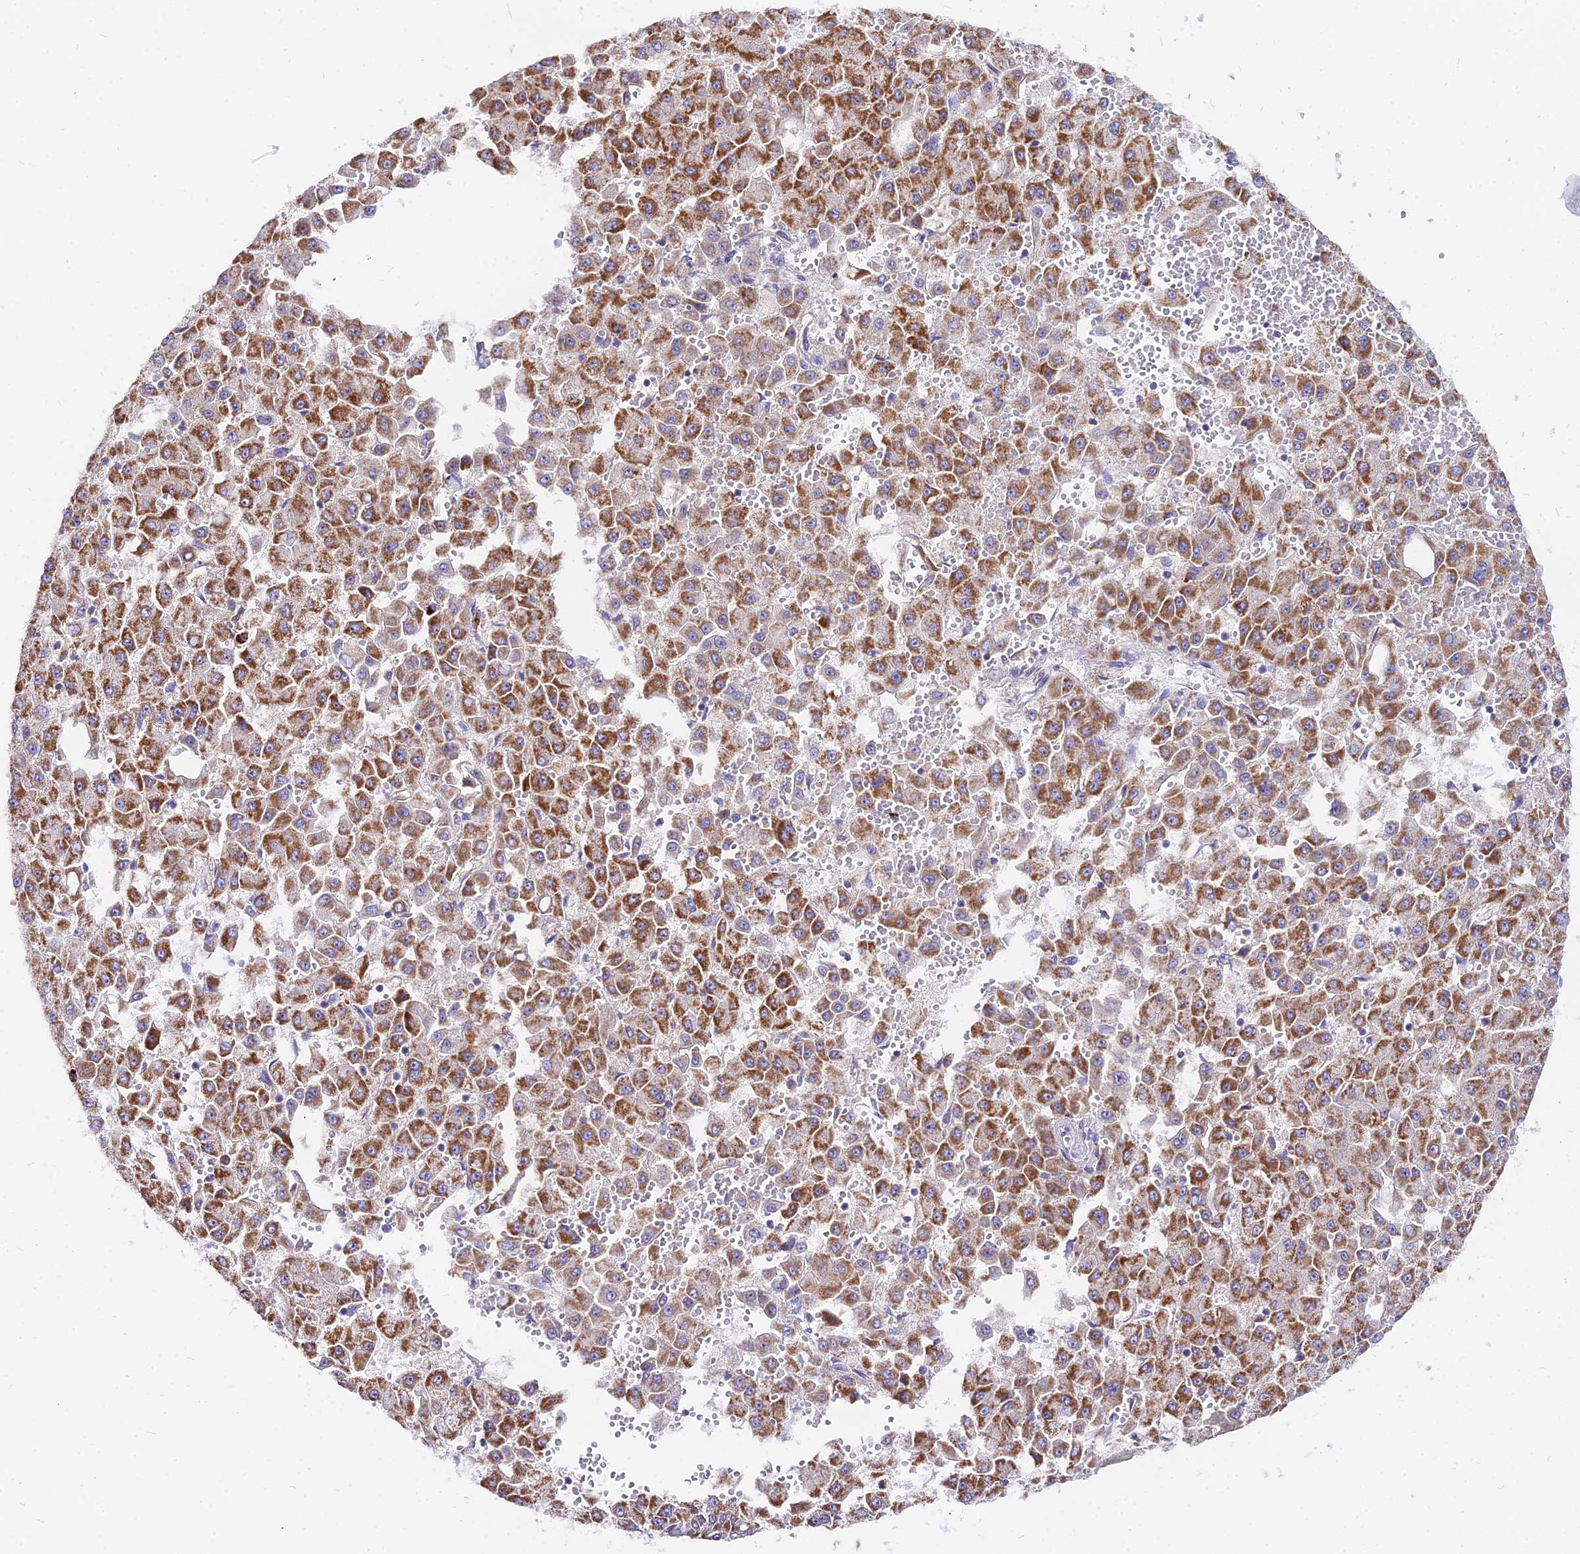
{"staining": {"intensity": "strong", "quantity": ">75%", "location": "cytoplasmic/membranous"}, "tissue": "liver cancer", "cell_type": "Tumor cells", "image_type": "cancer", "snomed": [{"axis": "morphology", "description": "Carcinoma, Hepatocellular, NOS"}, {"axis": "topography", "description": "Liver"}], "caption": "Liver cancer (hepatocellular carcinoma) stained for a protein reveals strong cytoplasmic/membranous positivity in tumor cells.", "gene": "GLYAT", "patient": {"sex": "male", "age": 47}}